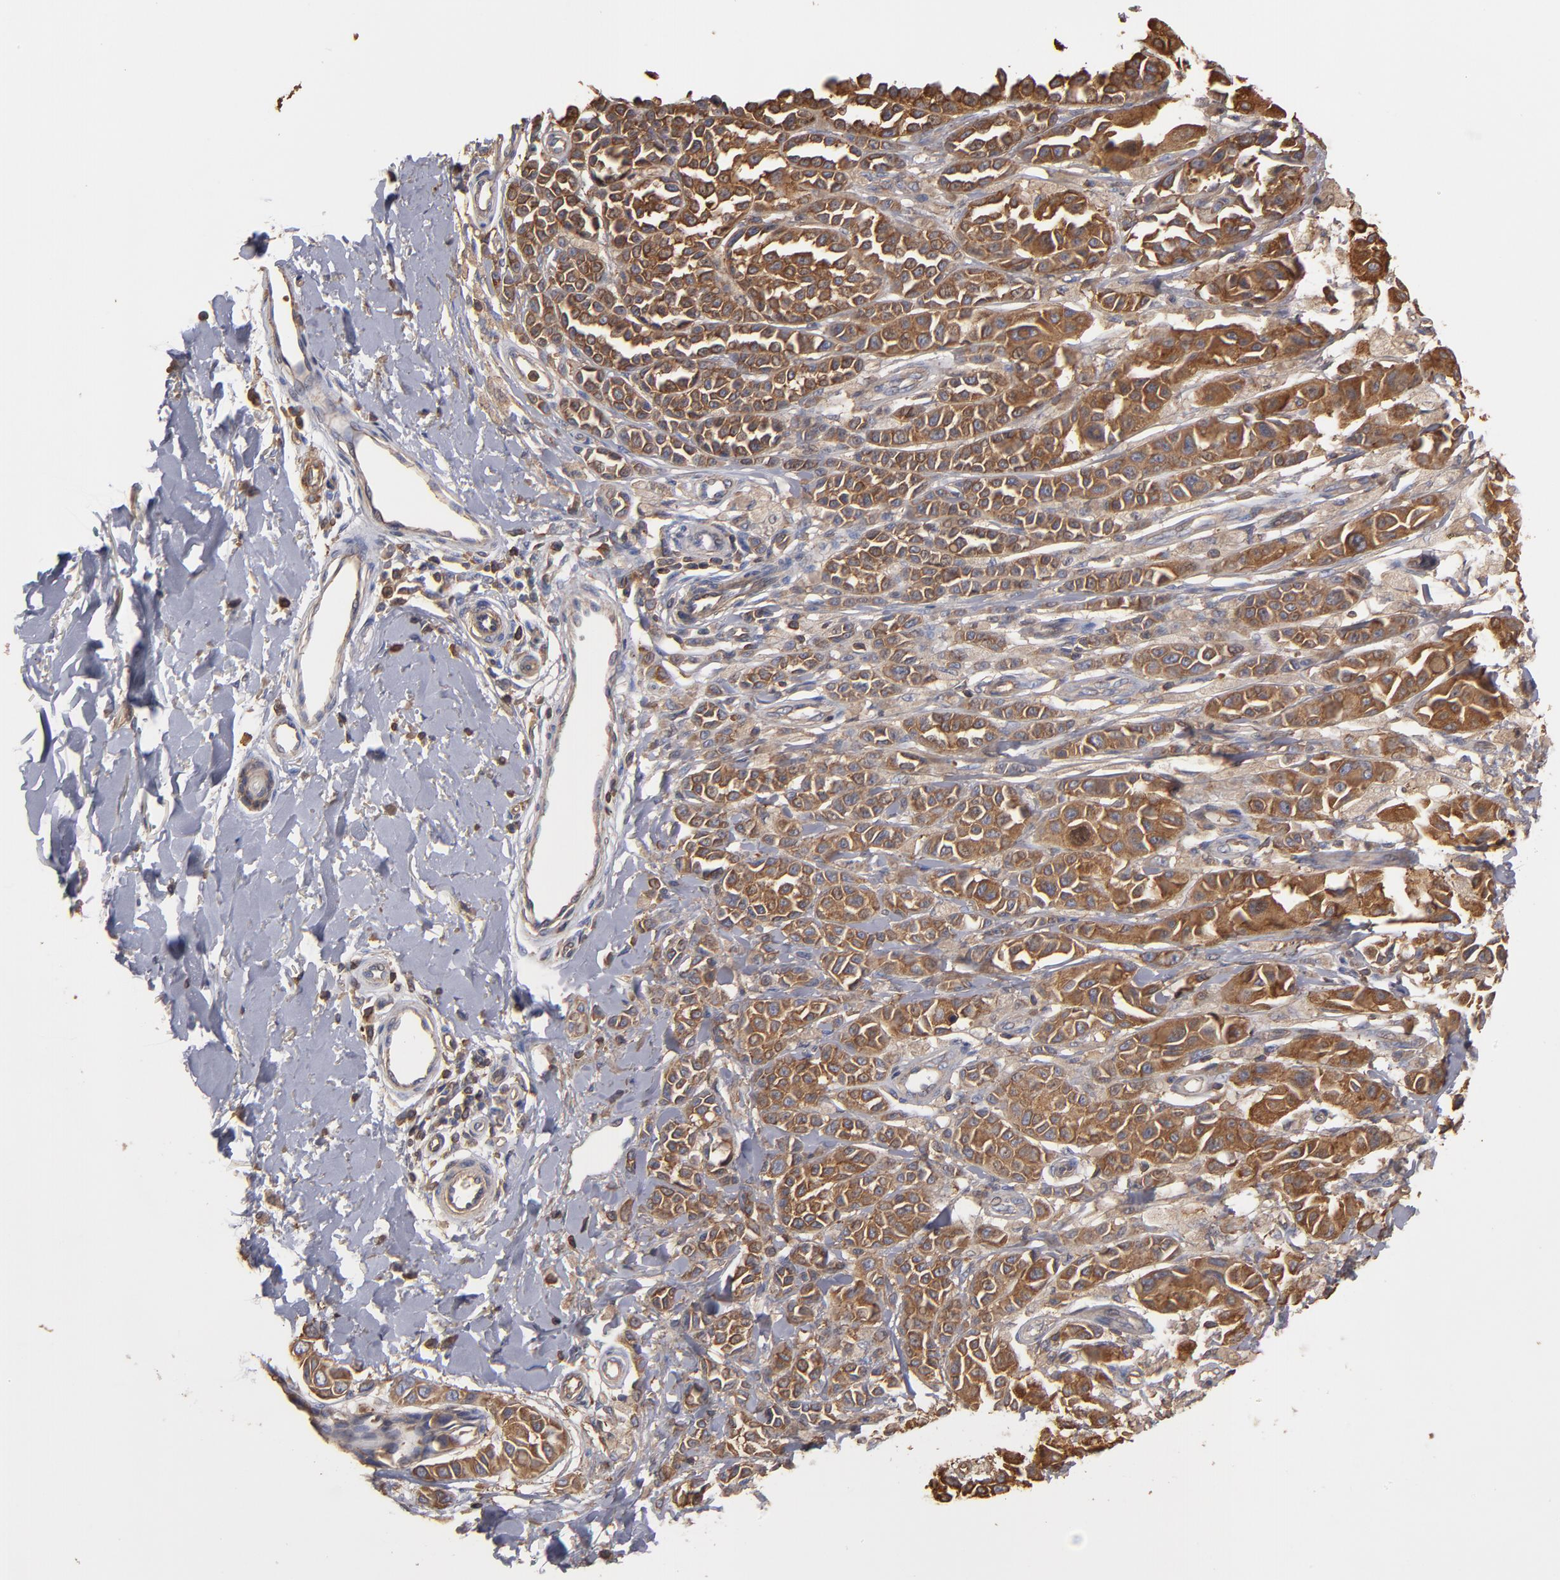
{"staining": {"intensity": "moderate", "quantity": ">75%", "location": "cytoplasmic/membranous"}, "tissue": "melanoma", "cell_type": "Tumor cells", "image_type": "cancer", "snomed": [{"axis": "morphology", "description": "Malignant melanoma, NOS"}, {"axis": "topography", "description": "Skin"}], "caption": "Moderate cytoplasmic/membranous protein expression is identified in about >75% of tumor cells in malignant melanoma.", "gene": "ACTN4", "patient": {"sex": "female", "age": 38}}